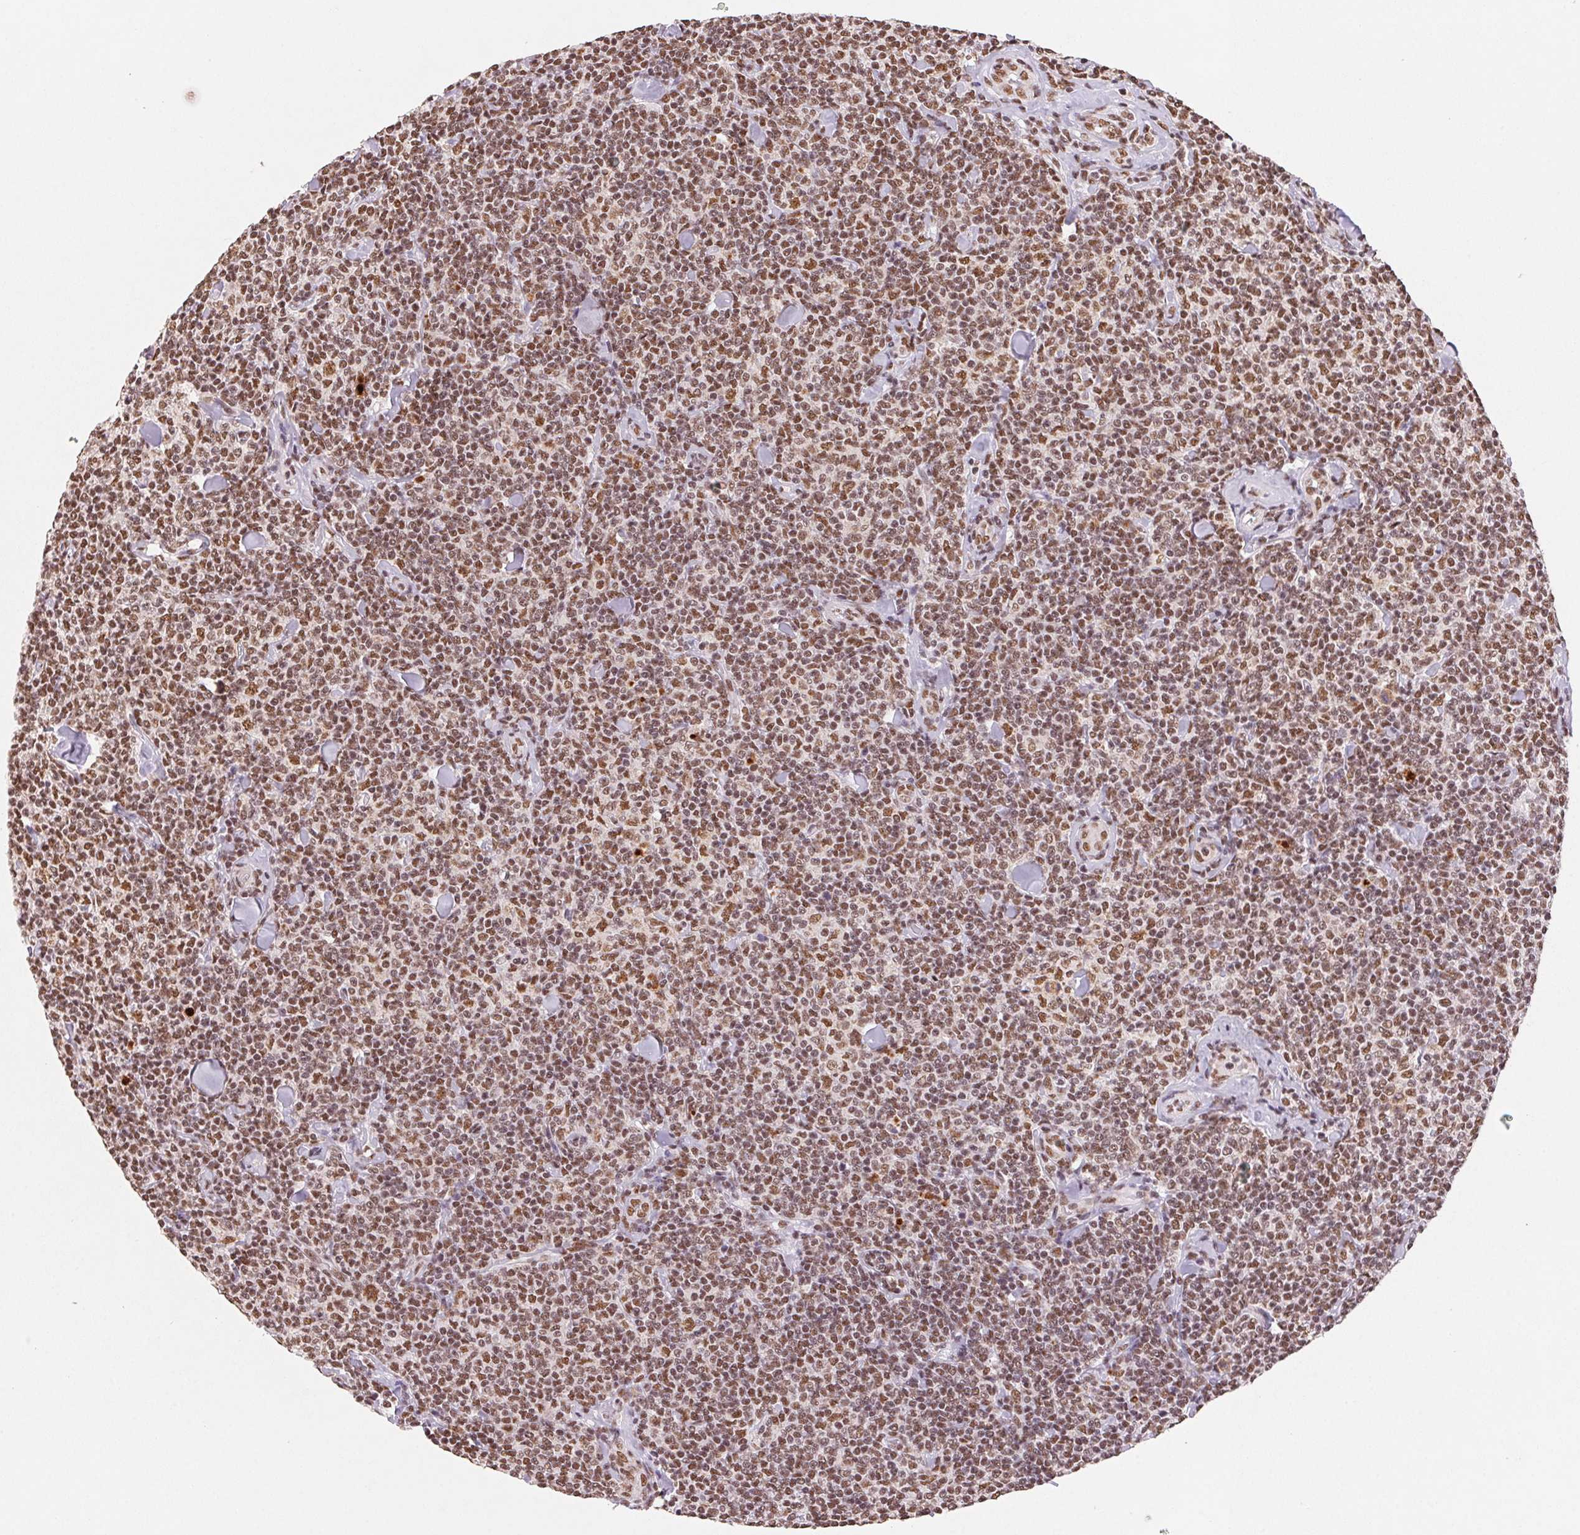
{"staining": {"intensity": "moderate", "quantity": ">75%", "location": "nuclear"}, "tissue": "lymphoma", "cell_type": "Tumor cells", "image_type": "cancer", "snomed": [{"axis": "morphology", "description": "Malignant lymphoma, non-Hodgkin's type, Low grade"}, {"axis": "topography", "description": "Lymph node"}], "caption": "Malignant lymphoma, non-Hodgkin's type (low-grade) stained for a protein shows moderate nuclear positivity in tumor cells. The staining was performed using DAB (3,3'-diaminobenzidine) to visualize the protein expression in brown, while the nuclei were stained in blue with hematoxylin (Magnification: 20x).", "gene": "SNRPG", "patient": {"sex": "female", "age": 56}}